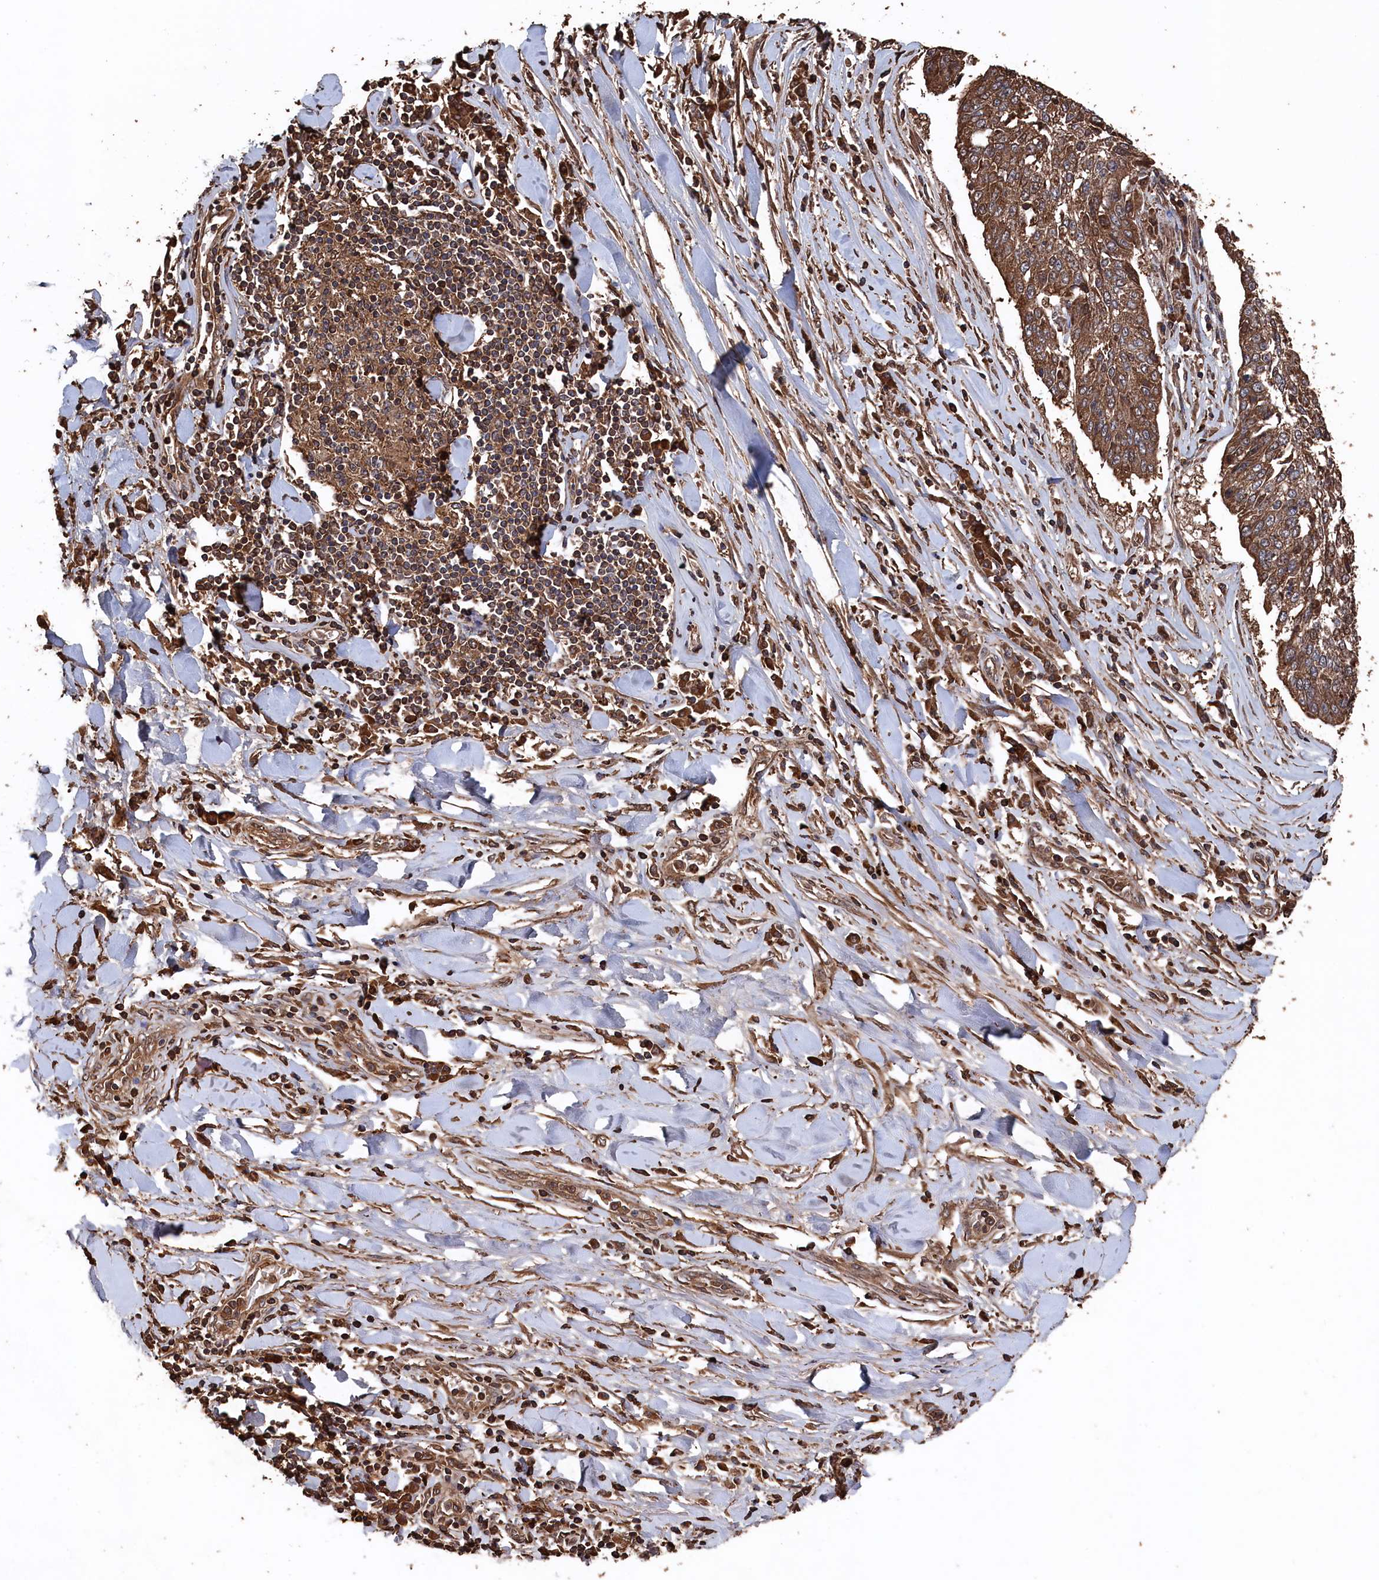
{"staining": {"intensity": "strong", "quantity": ">75%", "location": "cytoplasmic/membranous"}, "tissue": "lung cancer", "cell_type": "Tumor cells", "image_type": "cancer", "snomed": [{"axis": "morphology", "description": "Normal tissue, NOS"}, {"axis": "morphology", "description": "Squamous cell carcinoma, NOS"}, {"axis": "topography", "description": "Cartilage tissue"}, {"axis": "topography", "description": "Bronchus"}, {"axis": "topography", "description": "Lung"}, {"axis": "topography", "description": "Peripheral nerve tissue"}], "caption": "This image shows immunohistochemistry staining of lung cancer (squamous cell carcinoma), with high strong cytoplasmic/membranous staining in approximately >75% of tumor cells.", "gene": "SNX33", "patient": {"sex": "female", "age": 49}}